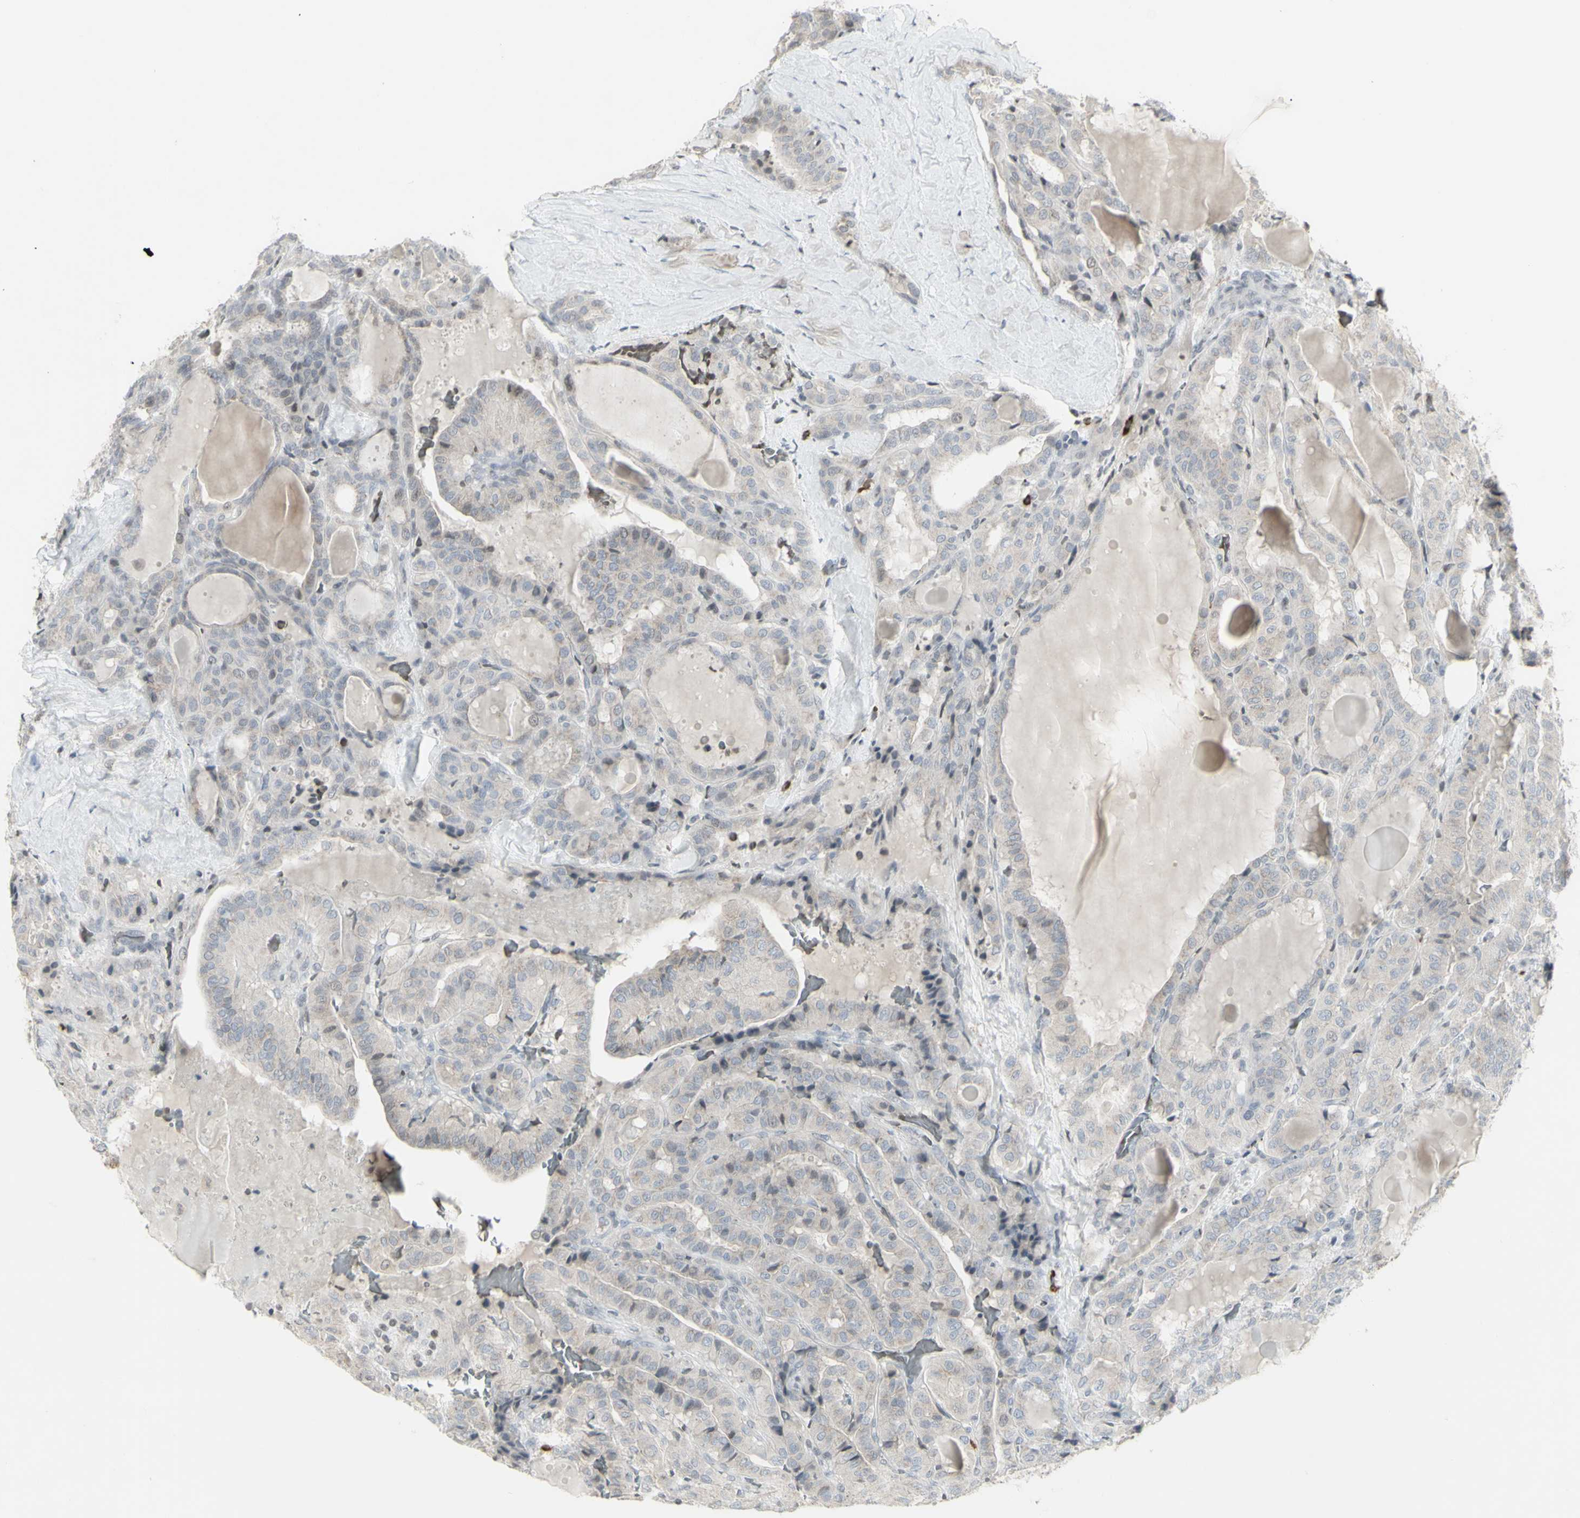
{"staining": {"intensity": "negative", "quantity": "none", "location": "none"}, "tissue": "thyroid cancer", "cell_type": "Tumor cells", "image_type": "cancer", "snomed": [{"axis": "morphology", "description": "Papillary adenocarcinoma, NOS"}, {"axis": "topography", "description": "Thyroid gland"}], "caption": "A micrograph of papillary adenocarcinoma (thyroid) stained for a protein exhibits no brown staining in tumor cells.", "gene": "MUC5AC", "patient": {"sex": "male", "age": 77}}